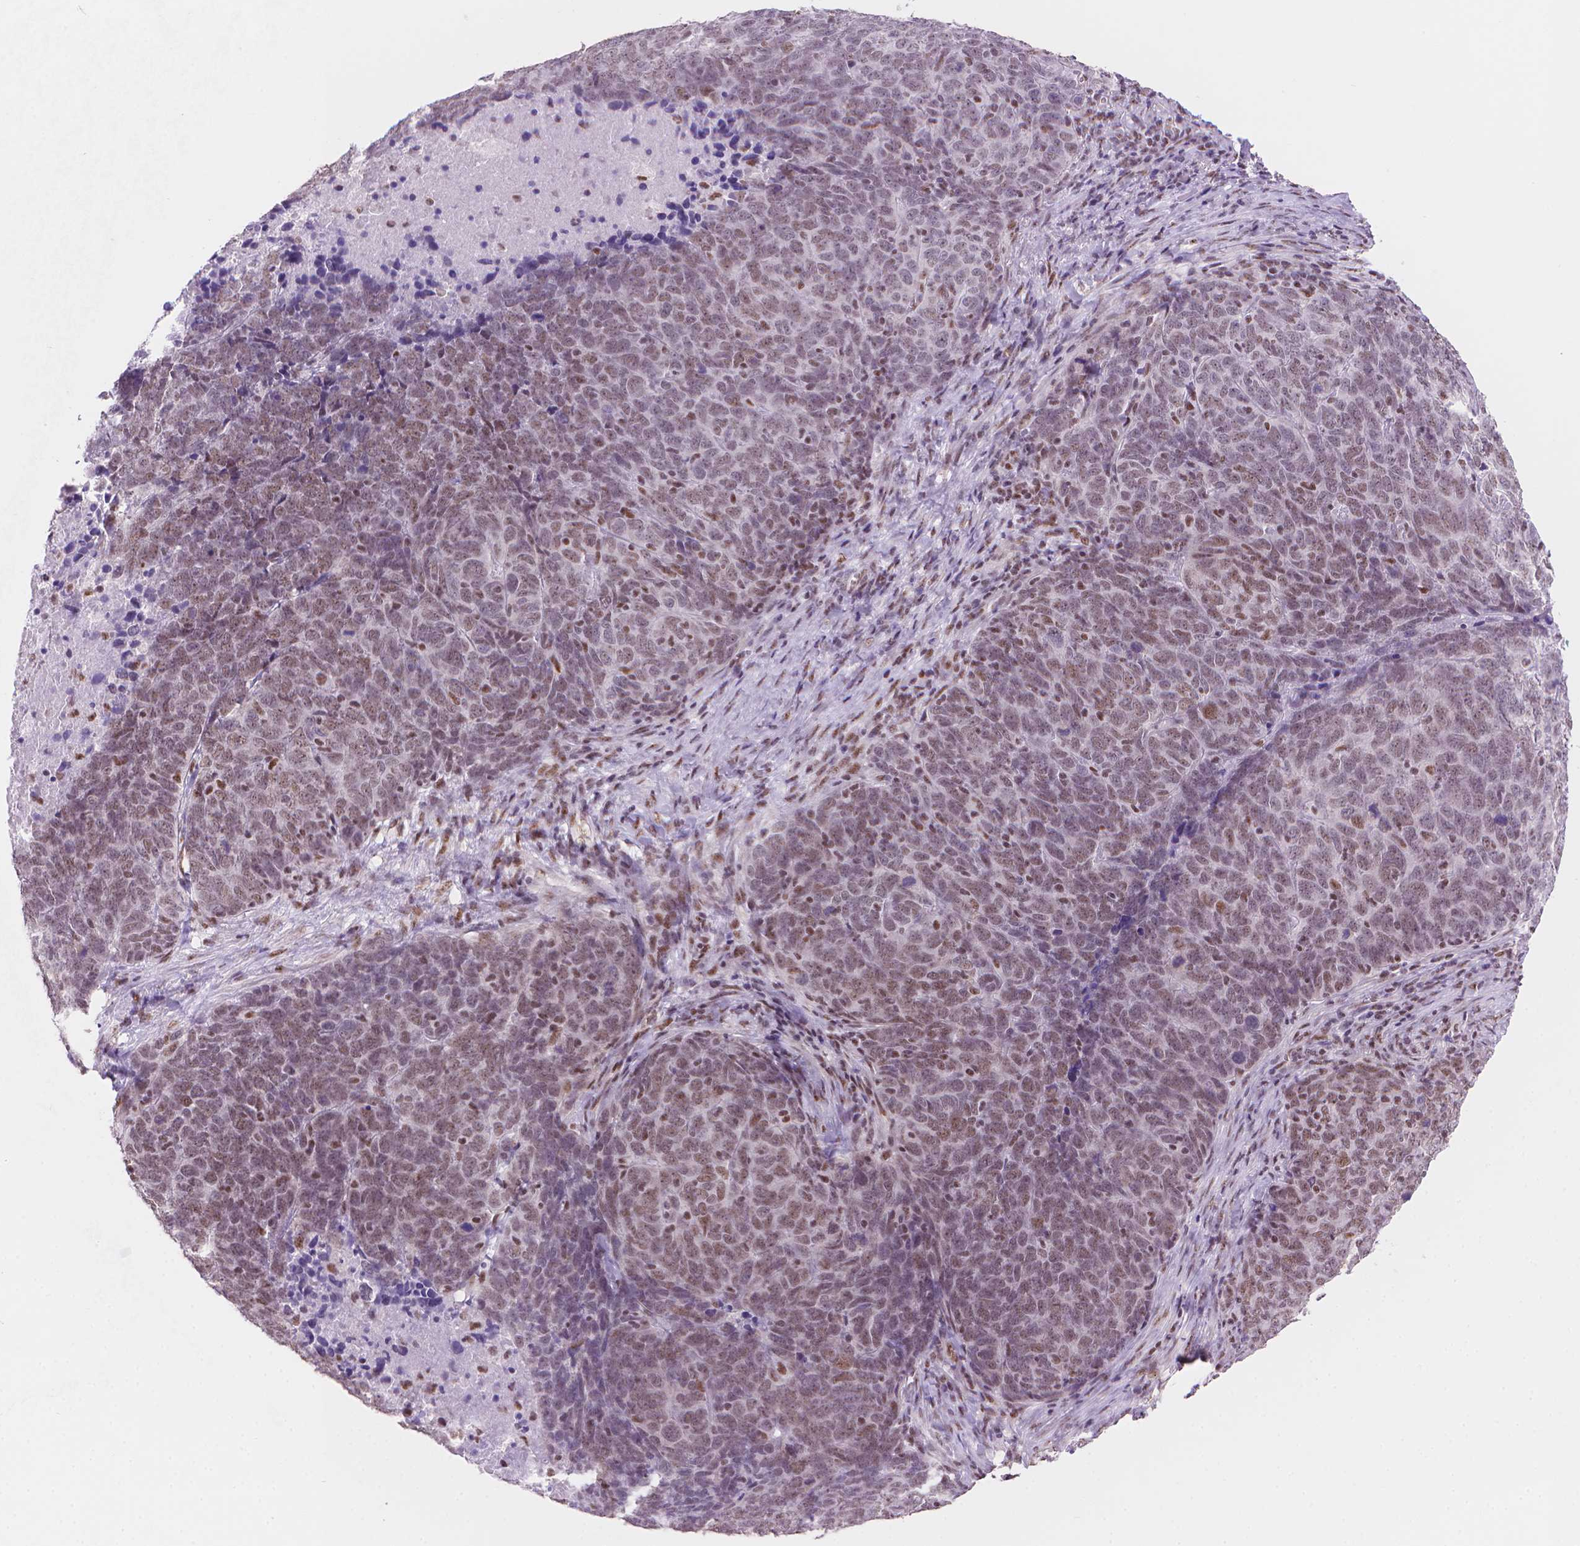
{"staining": {"intensity": "weak", "quantity": "25%-75%", "location": "nuclear"}, "tissue": "skin cancer", "cell_type": "Tumor cells", "image_type": "cancer", "snomed": [{"axis": "morphology", "description": "Squamous cell carcinoma, NOS"}, {"axis": "topography", "description": "Skin"}, {"axis": "topography", "description": "Anal"}], "caption": "Approximately 25%-75% of tumor cells in skin cancer reveal weak nuclear protein expression as visualized by brown immunohistochemical staining.", "gene": "UBN1", "patient": {"sex": "female", "age": 51}}